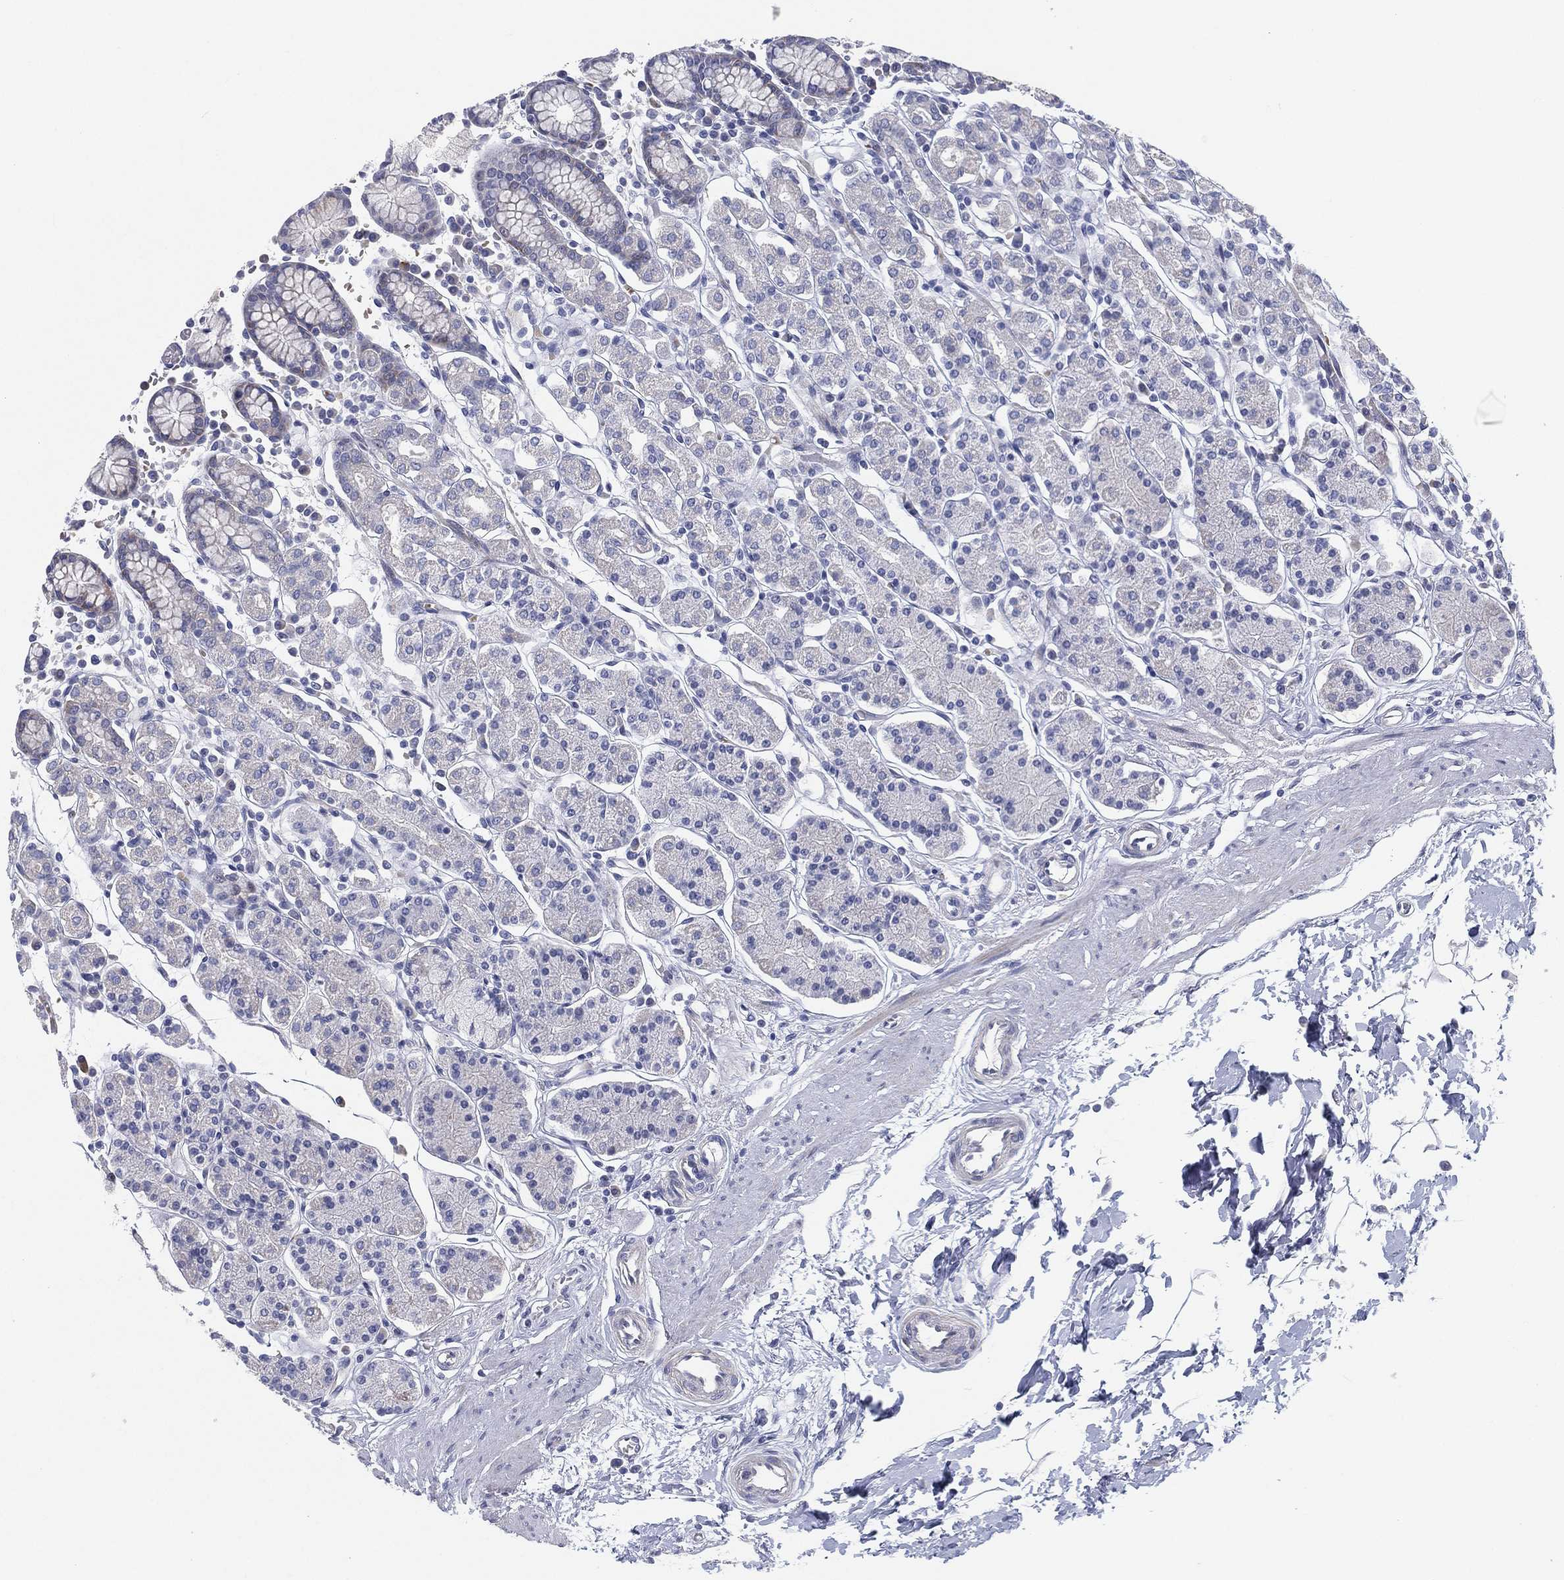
{"staining": {"intensity": "negative", "quantity": "none", "location": "none"}, "tissue": "stomach", "cell_type": "Glandular cells", "image_type": "normal", "snomed": [{"axis": "morphology", "description": "Normal tissue, NOS"}, {"axis": "topography", "description": "Stomach, upper"}, {"axis": "topography", "description": "Stomach"}], "caption": "Immunohistochemistry of benign human stomach displays no staining in glandular cells. Brightfield microscopy of immunohistochemistry stained with DAB (3,3'-diaminobenzidine) (brown) and hematoxylin (blue), captured at high magnification.", "gene": "HEATR4", "patient": {"sex": "male", "age": 62}}